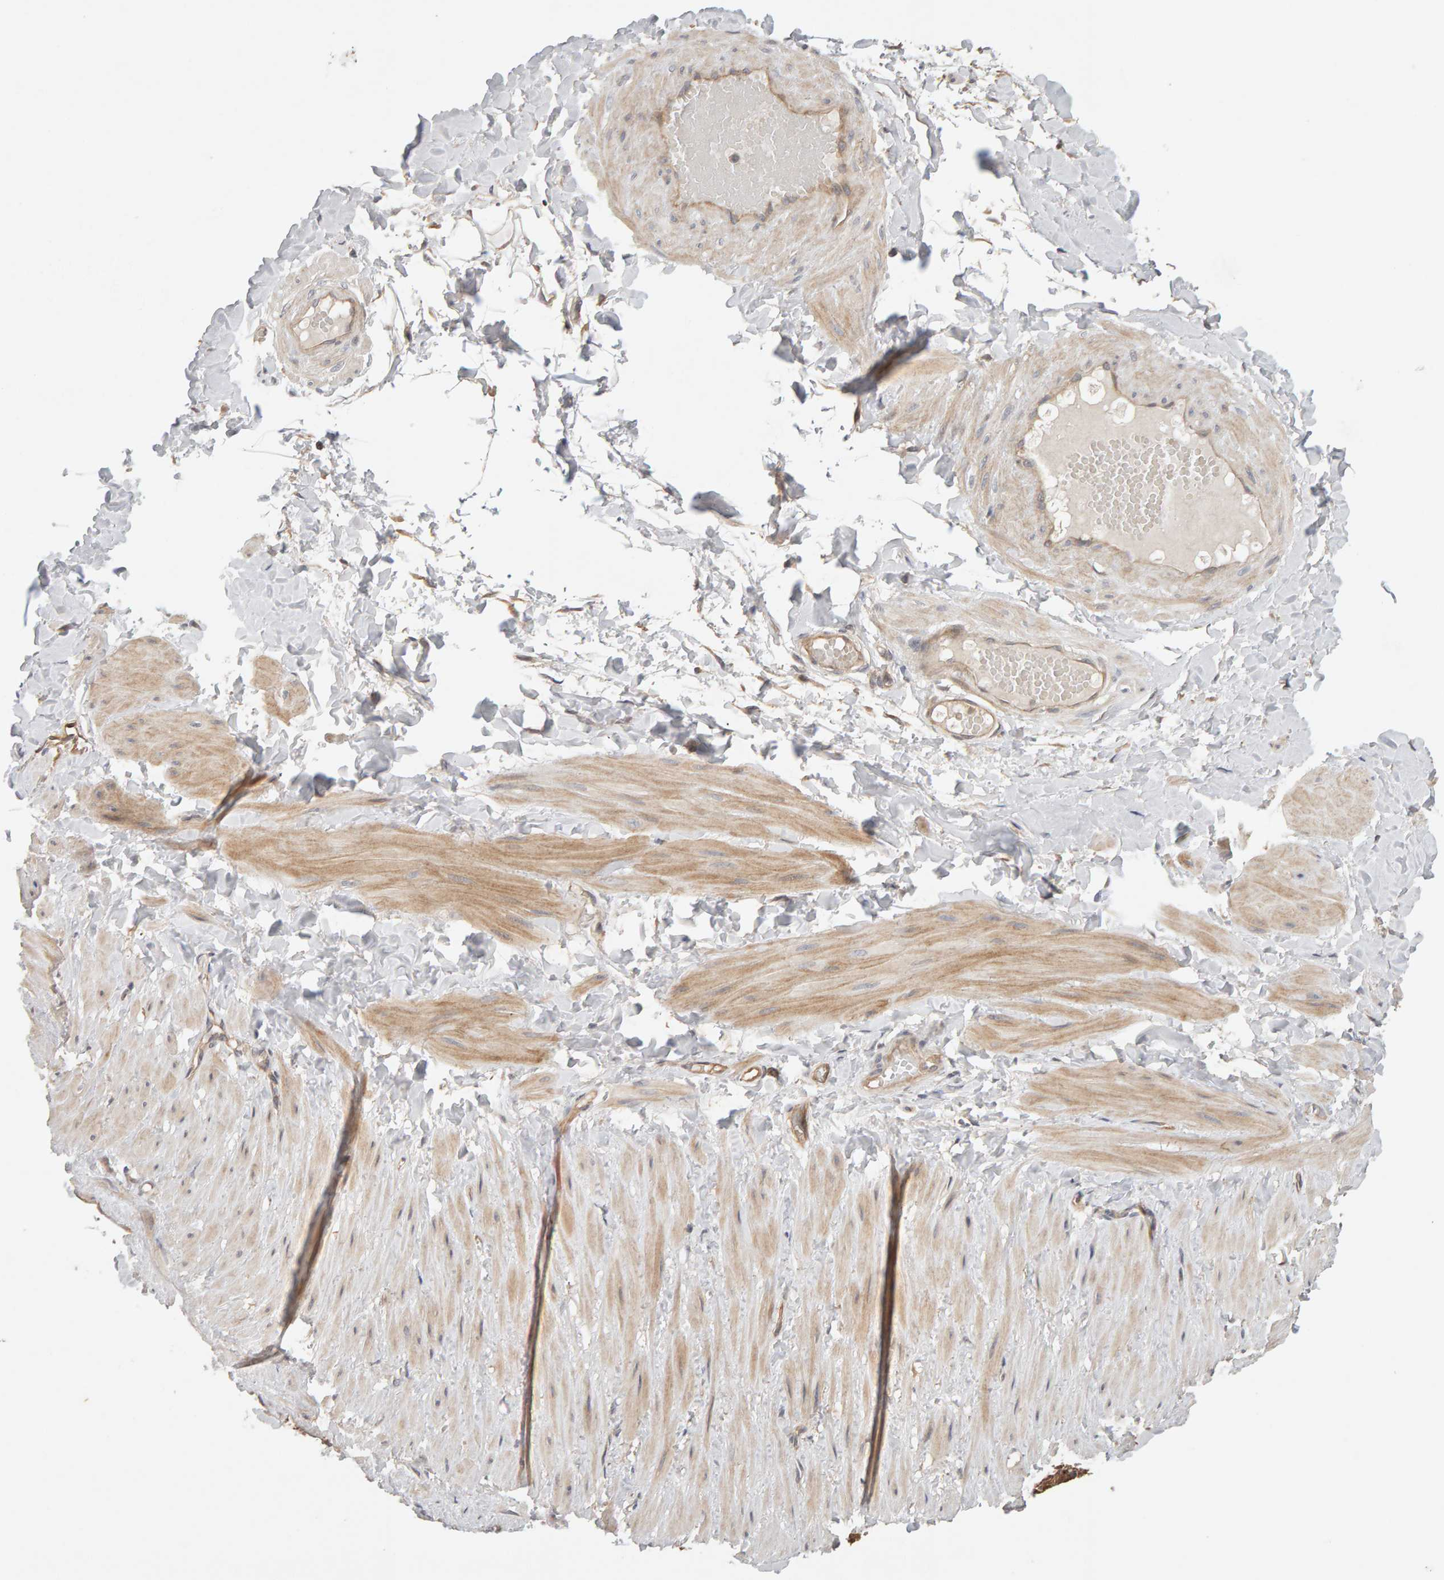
{"staining": {"intensity": "weak", "quantity": "<25%", "location": "cytoplasmic/membranous"}, "tissue": "adipose tissue", "cell_type": "Adipocytes", "image_type": "normal", "snomed": [{"axis": "morphology", "description": "Normal tissue, NOS"}, {"axis": "topography", "description": "Adipose tissue"}, {"axis": "topography", "description": "Vascular tissue"}, {"axis": "topography", "description": "Peripheral nerve tissue"}], "caption": "Immunohistochemistry micrograph of unremarkable human adipose tissue stained for a protein (brown), which shows no positivity in adipocytes.", "gene": "DNAJC7", "patient": {"sex": "male", "age": 25}}